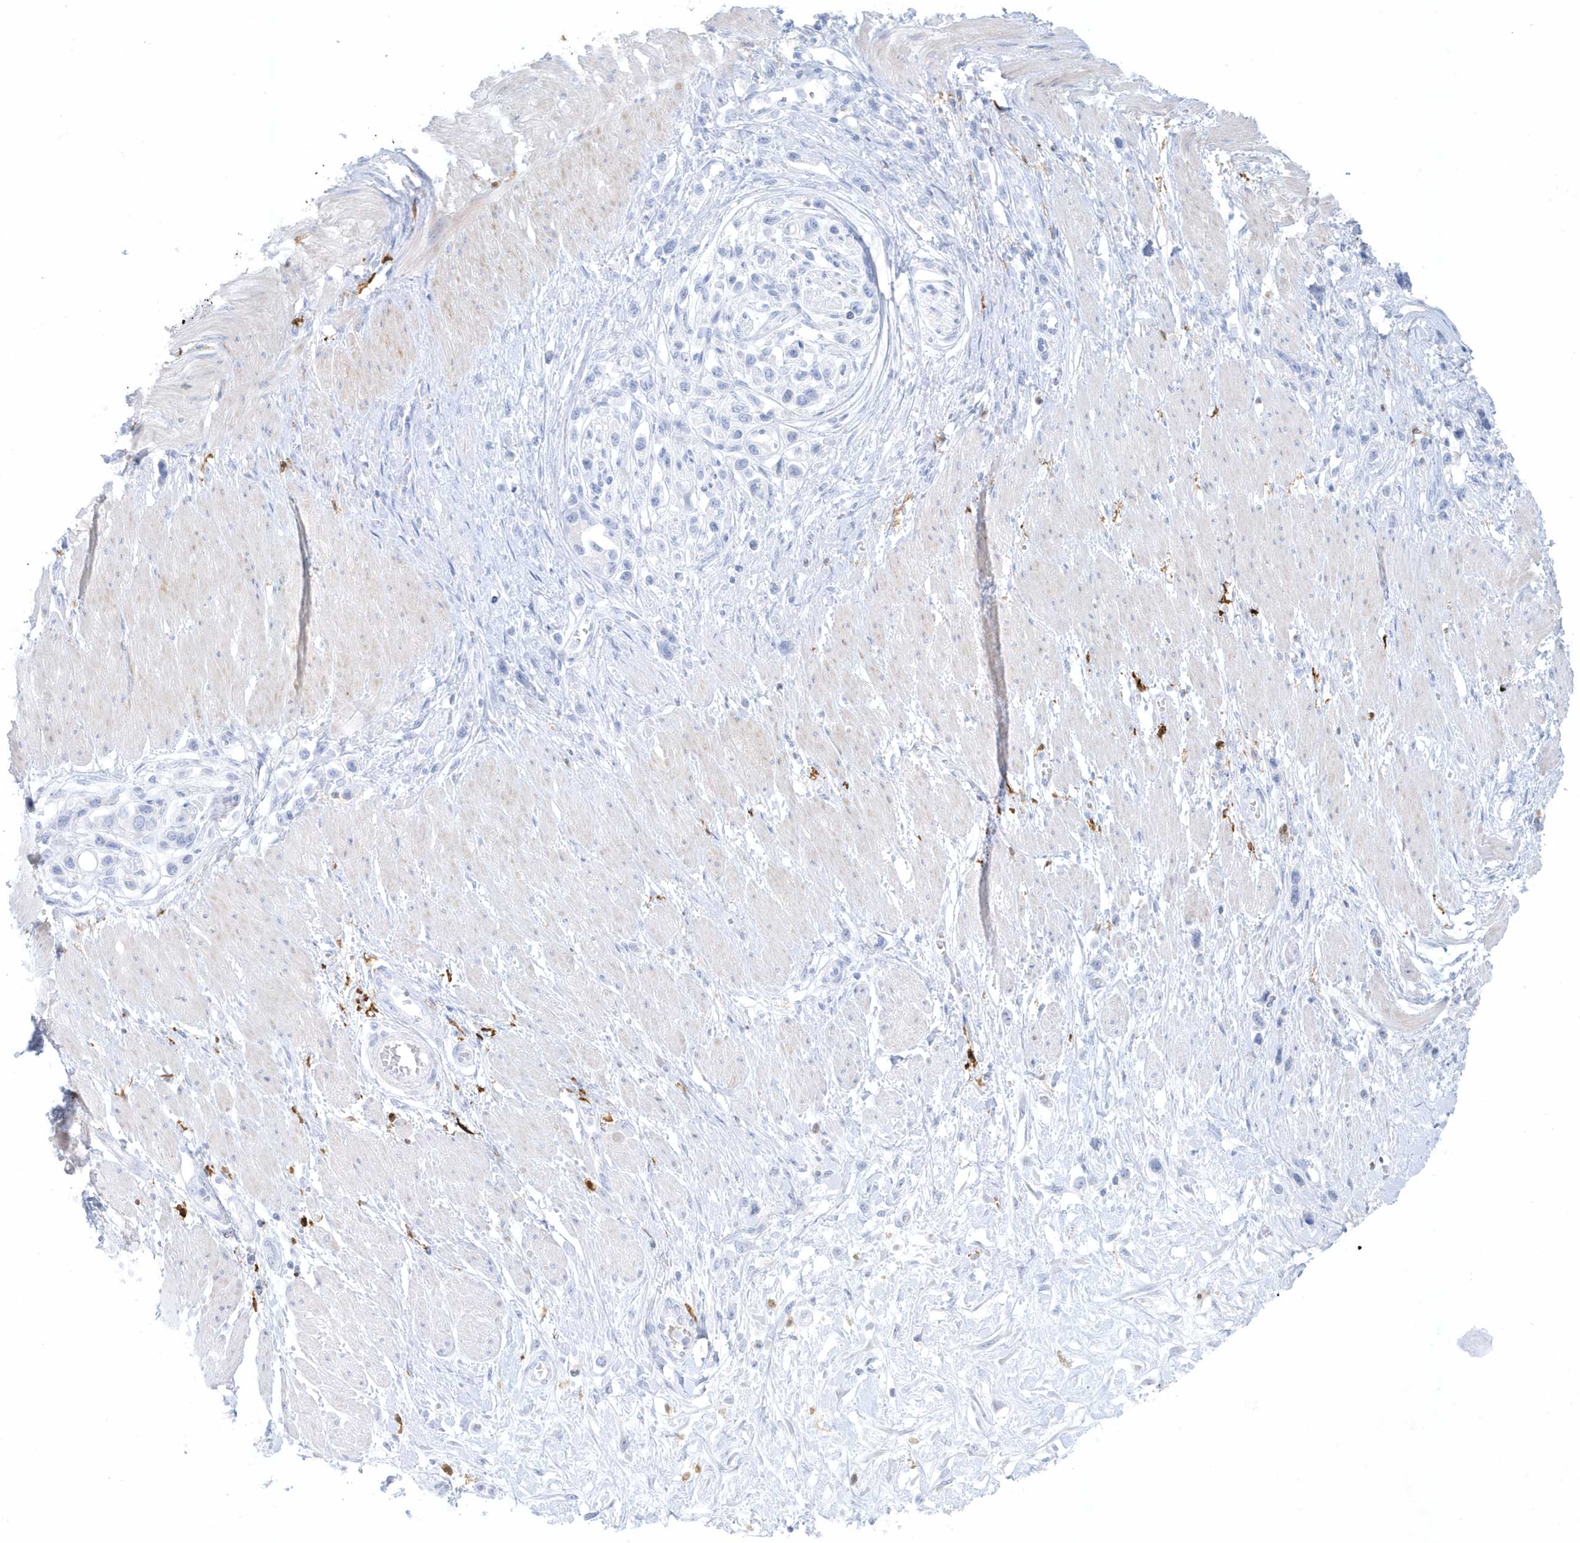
{"staining": {"intensity": "negative", "quantity": "none", "location": "none"}, "tissue": "stomach cancer", "cell_type": "Tumor cells", "image_type": "cancer", "snomed": [{"axis": "morphology", "description": "Normal tissue, NOS"}, {"axis": "morphology", "description": "Adenocarcinoma, NOS"}, {"axis": "topography", "description": "Stomach, upper"}, {"axis": "topography", "description": "Stomach"}], "caption": "A high-resolution micrograph shows IHC staining of stomach cancer, which reveals no significant positivity in tumor cells.", "gene": "FAM98A", "patient": {"sex": "female", "age": 65}}